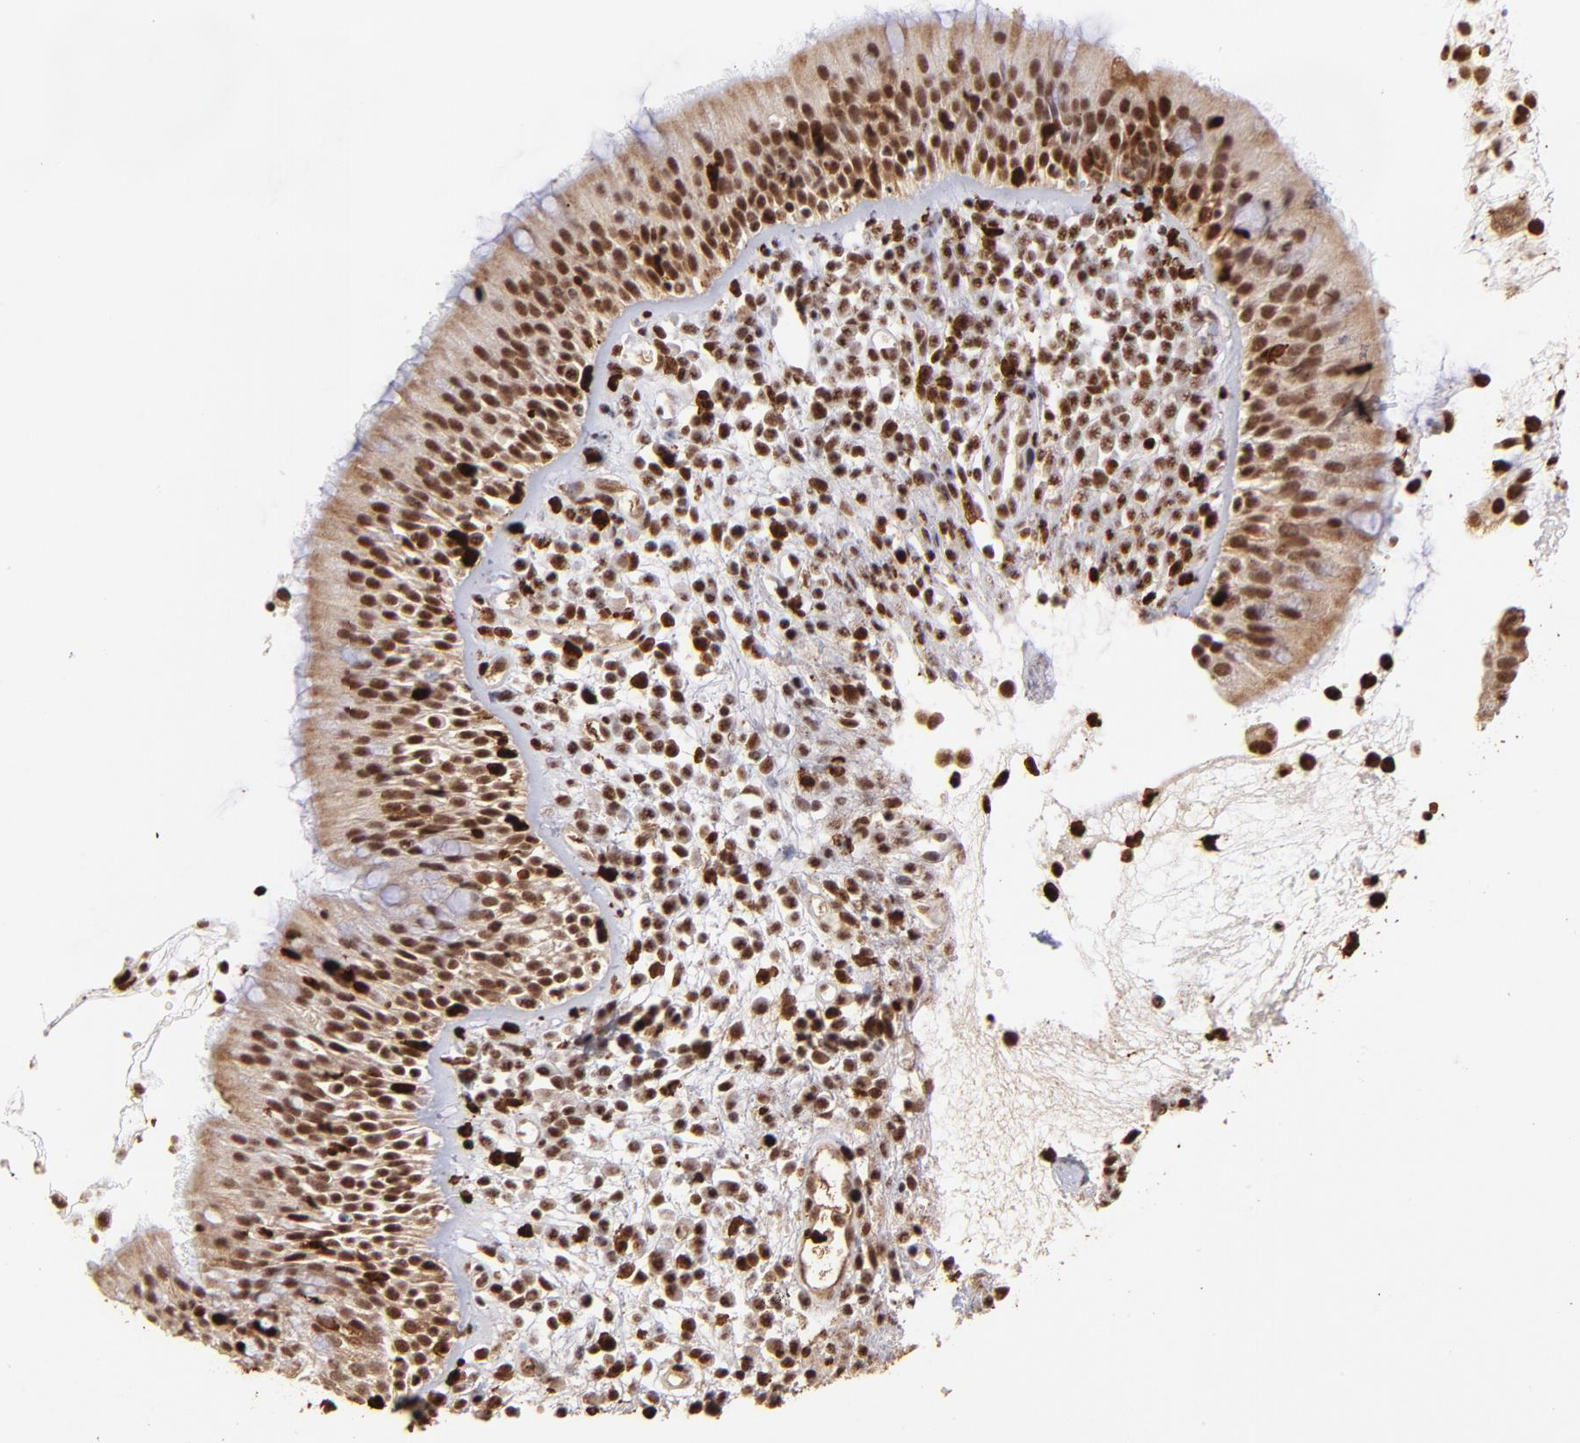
{"staining": {"intensity": "moderate", "quantity": "25%-75%", "location": "cytoplasmic/membranous,nuclear"}, "tissue": "nasopharynx", "cell_type": "Respiratory epithelial cells", "image_type": "normal", "snomed": [{"axis": "morphology", "description": "Normal tissue, NOS"}, {"axis": "morphology", "description": "Inflammation, NOS"}, {"axis": "morphology", "description": "Malignant melanoma, Metastatic site"}, {"axis": "topography", "description": "Nasopharynx"}], "caption": "Brown immunohistochemical staining in unremarkable human nasopharynx reveals moderate cytoplasmic/membranous,nuclear staining in approximately 25%-75% of respiratory epithelial cells.", "gene": "ZFX", "patient": {"sex": "female", "age": 55}}